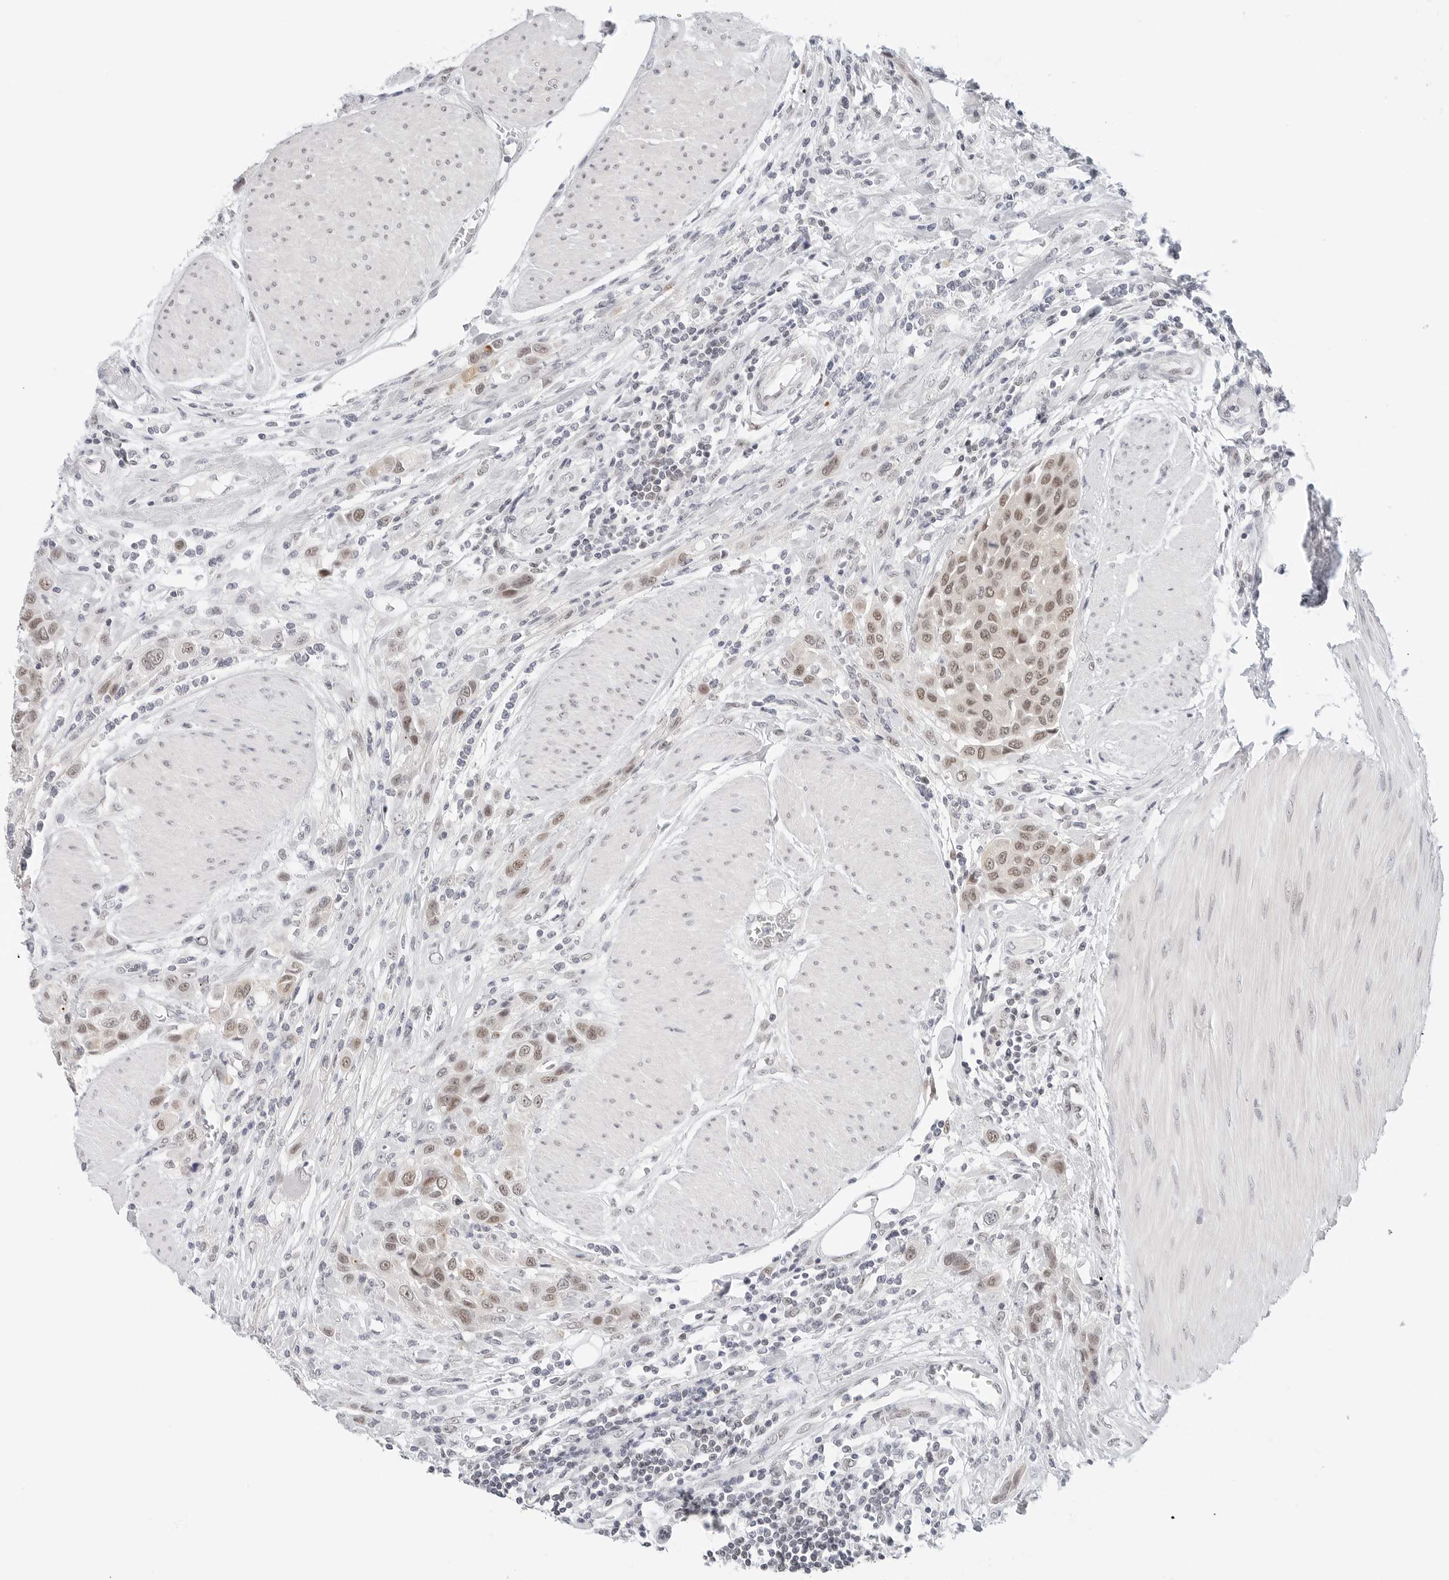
{"staining": {"intensity": "moderate", "quantity": ">75%", "location": "nuclear"}, "tissue": "urothelial cancer", "cell_type": "Tumor cells", "image_type": "cancer", "snomed": [{"axis": "morphology", "description": "Urothelial carcinoma, High grade"}, {"axis": "topography", "description": "Urinary bladder"}], "caption": "IHC staining of urothelial carcinoma (high-grade), which reveals medium levels of moderate nuclear staining in approximately >75% of tumor cells indicating moderate nuclear protein expression. The staining was performed using DAB (brown) for protein detection and nuclei were counterstained in hematoxylin (blue).", "gene": "TSEN2", "patient": {"sex": "male", "age": 50}}